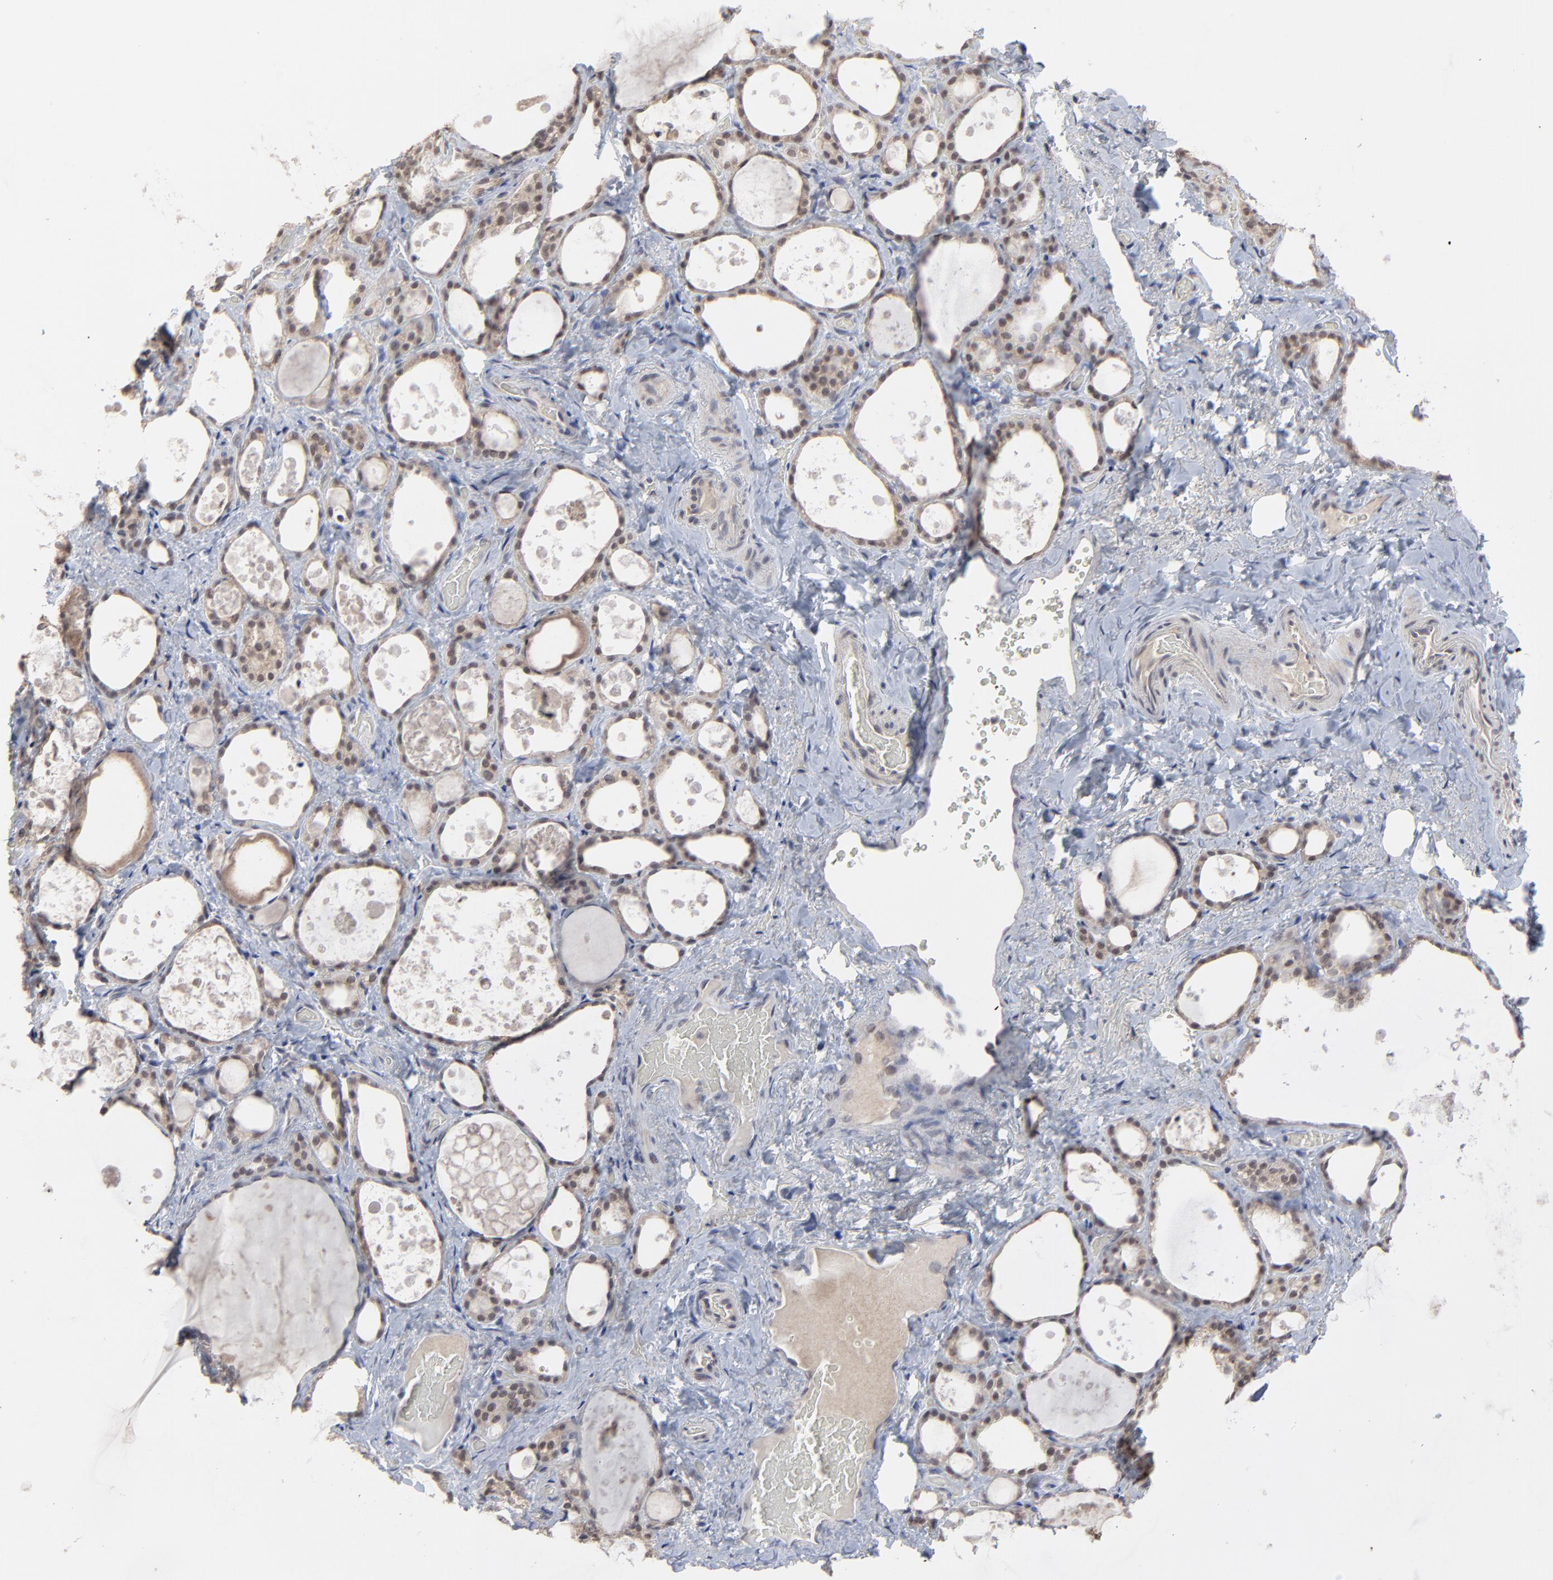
{"staining": {"intensity": "weak", "quantity": ">75%", "location": "cytoplasmic/membranous,nuclear"}, "tissue": "thyroid gland", "cell_type": "Glandular cells", "image_type": "normal", "snomed": [{"axis": "morphology", "description": "Normal tissue, NOS"}, {"axis": "topography", "description": "Thyroid gland"}], "caption": "Benign thyroid gland demonstrates weak cytoplasmic/membranous,nuclear expression in about >75% of glandular cells, visualized by immunohistochemistry. The staining was performed using DAB to visualize the protein expression in brown, while the nuclei were stained in blue with hematoxylin (Magnification: 20x).", "gene": "FAM199X", "patient": {"sex": "female", "age": 75}}